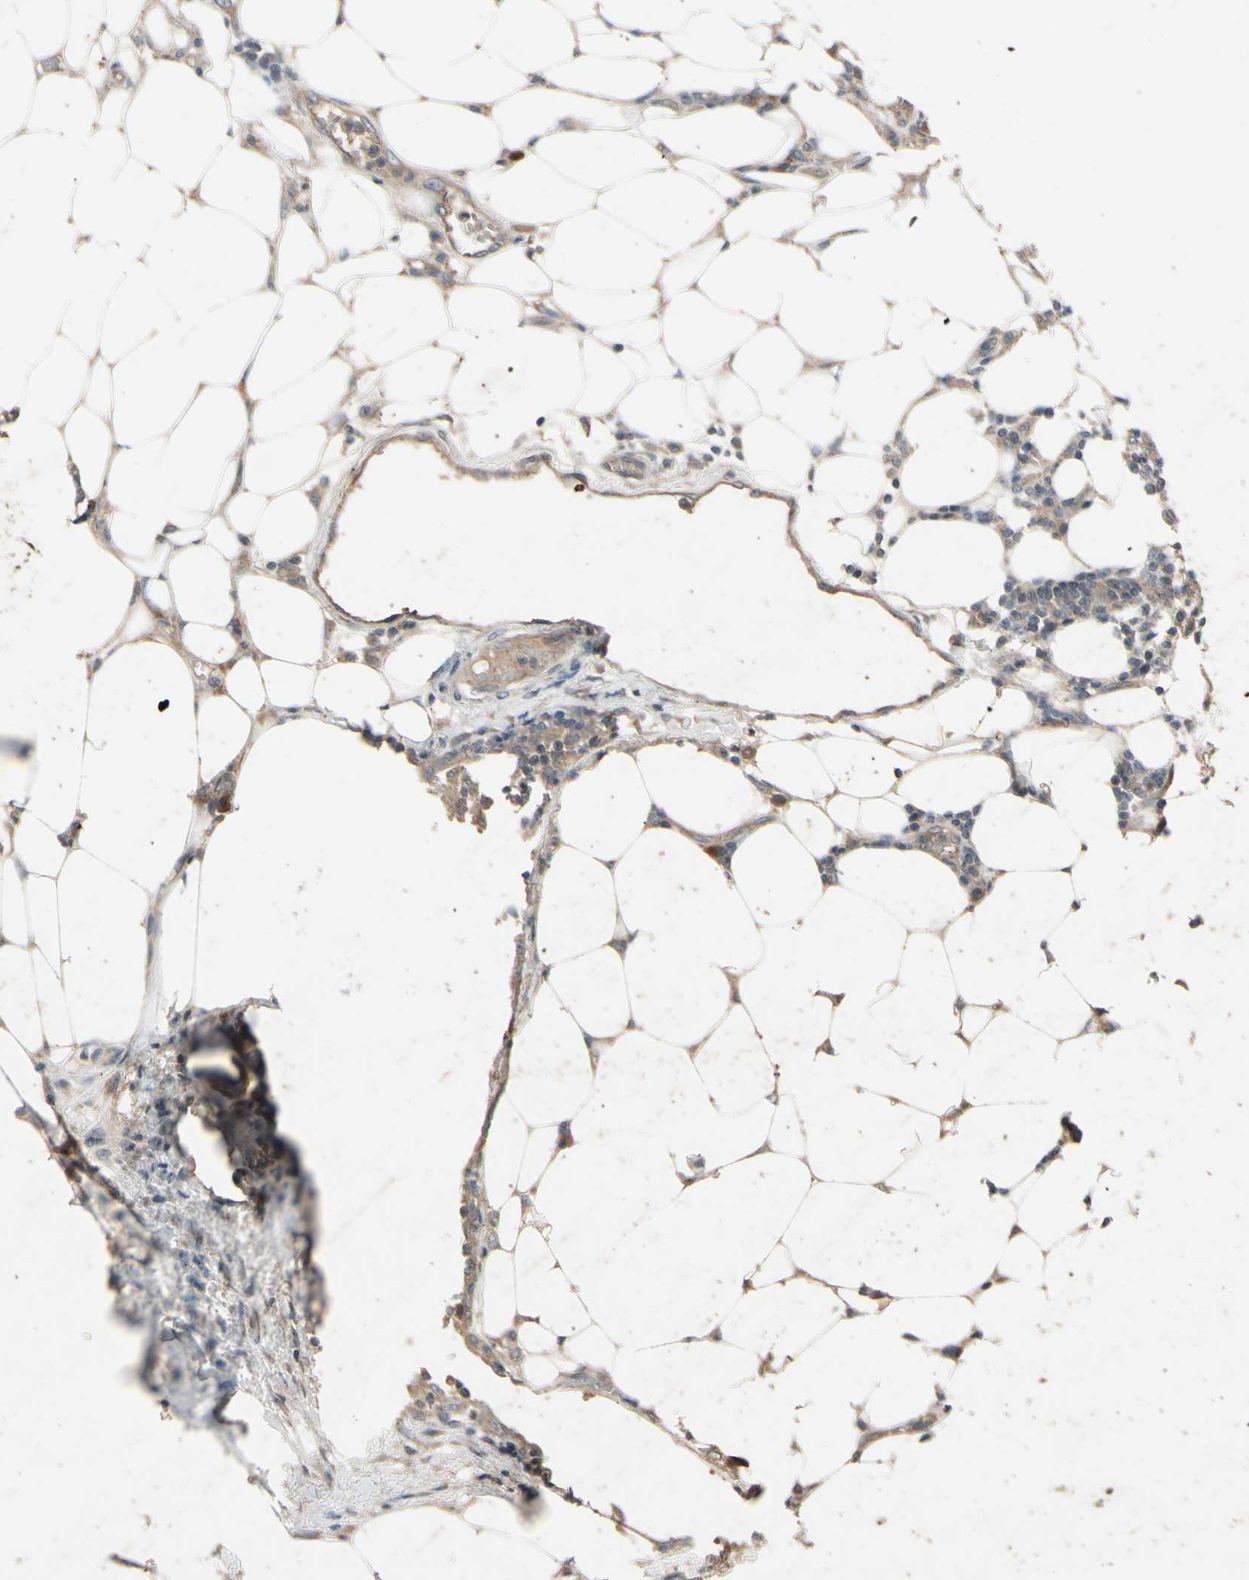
{"staining": {"intensity": "weak", "quantity": ">75%", "location": "cytoplasmic/membranous"}, "tissue": "colorectal cancer", "cell_type": "Tumor cells", "image_type": "cancer", "snomed": [{"axis": "morphology", "description": "Adenocarcinoma, NOS"}, {"axis": "topography", "description": "Colon"}], "caption": "There is low levels of weak cytoplasmic/membranous positivity in tumor cells of colorectal cancer, as demonstrated by immunohistochemical staining (brown color).", "gene": "NSF", "patient": {"sex": "female", "age": 86}}